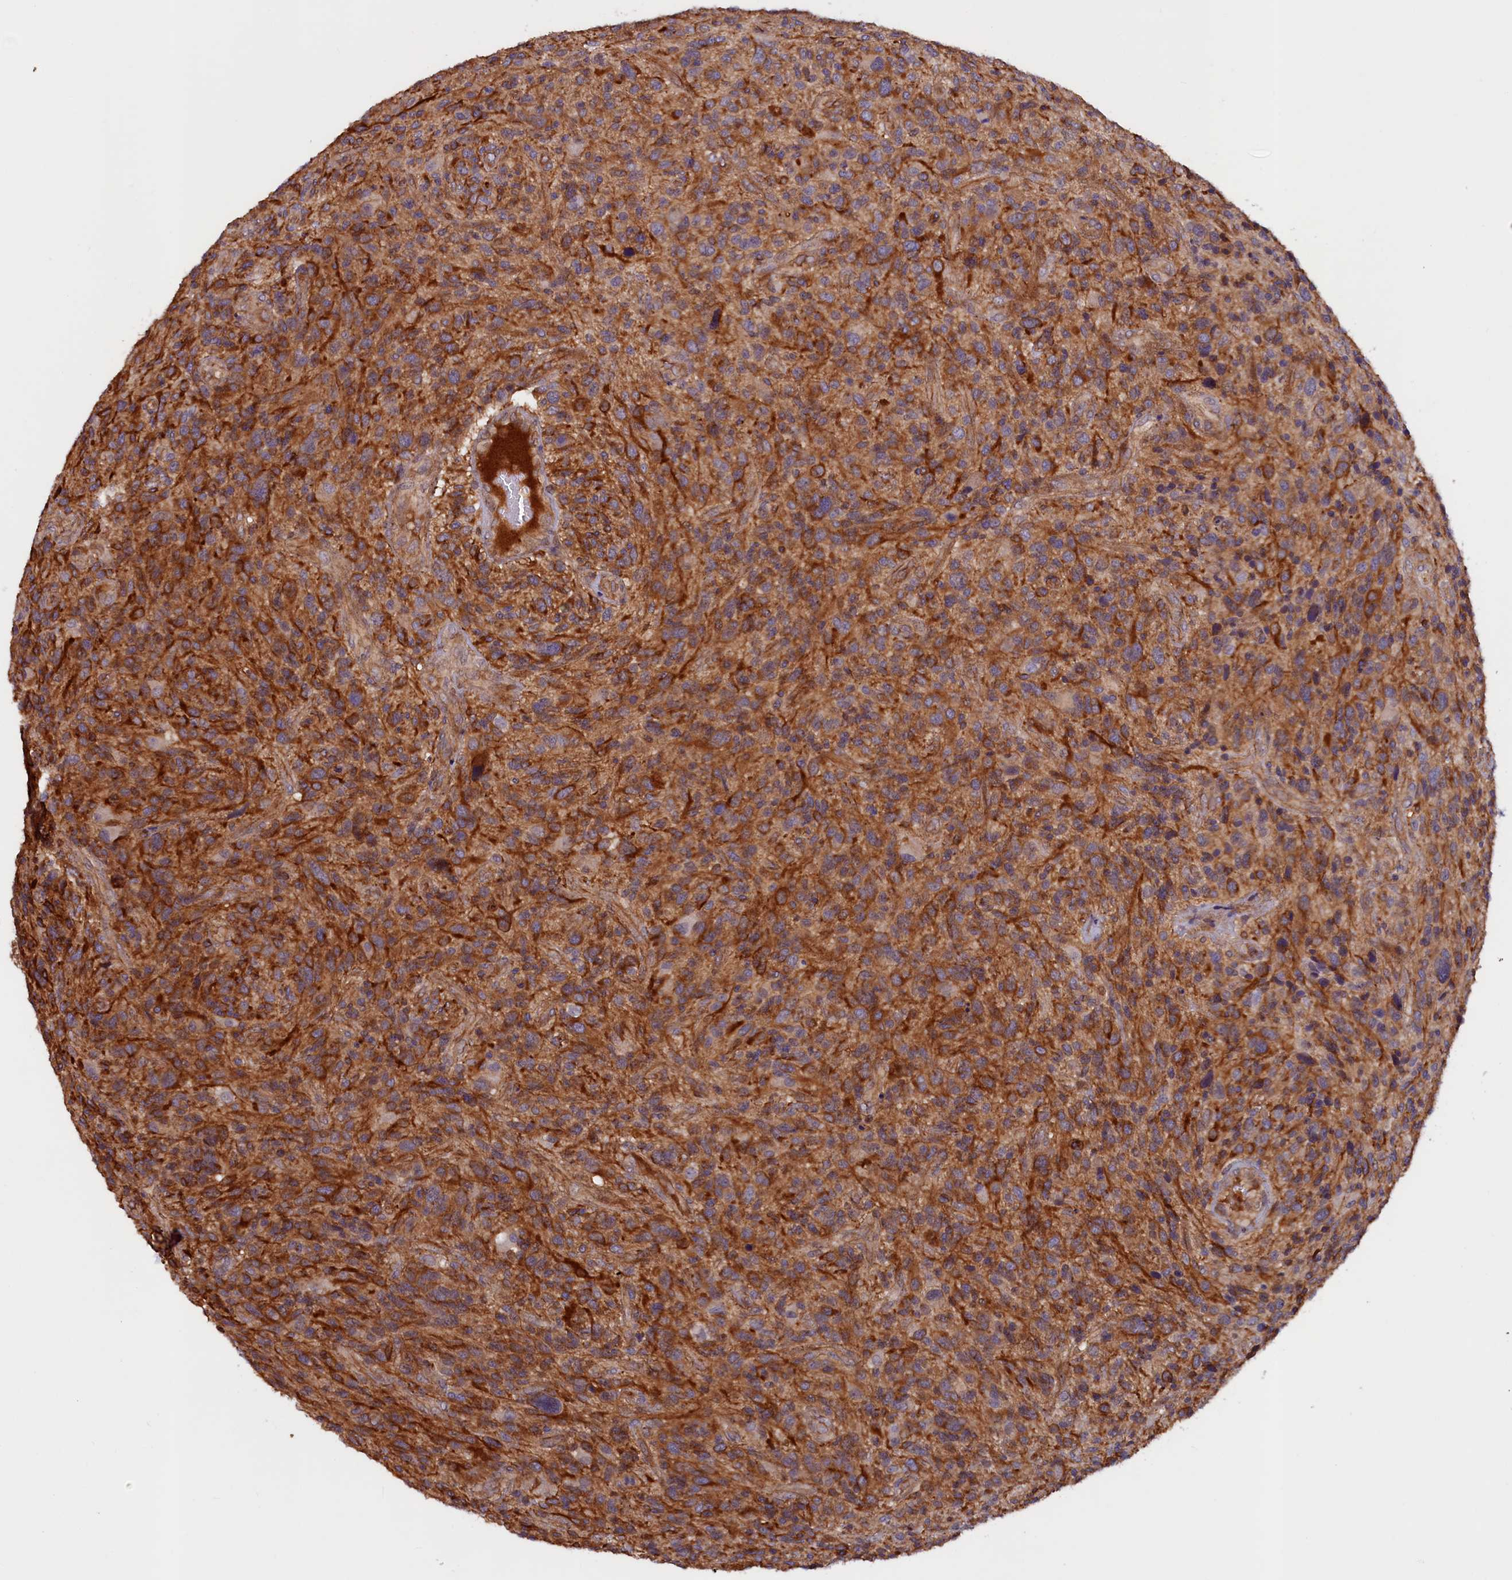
{"staining": {"intensity": "moderate", "quantity": ">75%", "location": "cytoplasmic/membranous"}, "tissue": "glioma", "cell_type": "Tumor cells", "image_type": "cancer", "snomed": [{"axis": "morphology", "description": "Glioma, malignant, High grade"}, {"axis": "topography", "description": "Brain"}], "caption": "Human malignant glioma (high-grade) stained with a protein marker exhibits moderate staining in tumor cells.", "gene": "DUOXA1", "patient": {"sex": "male", "age": 47}}